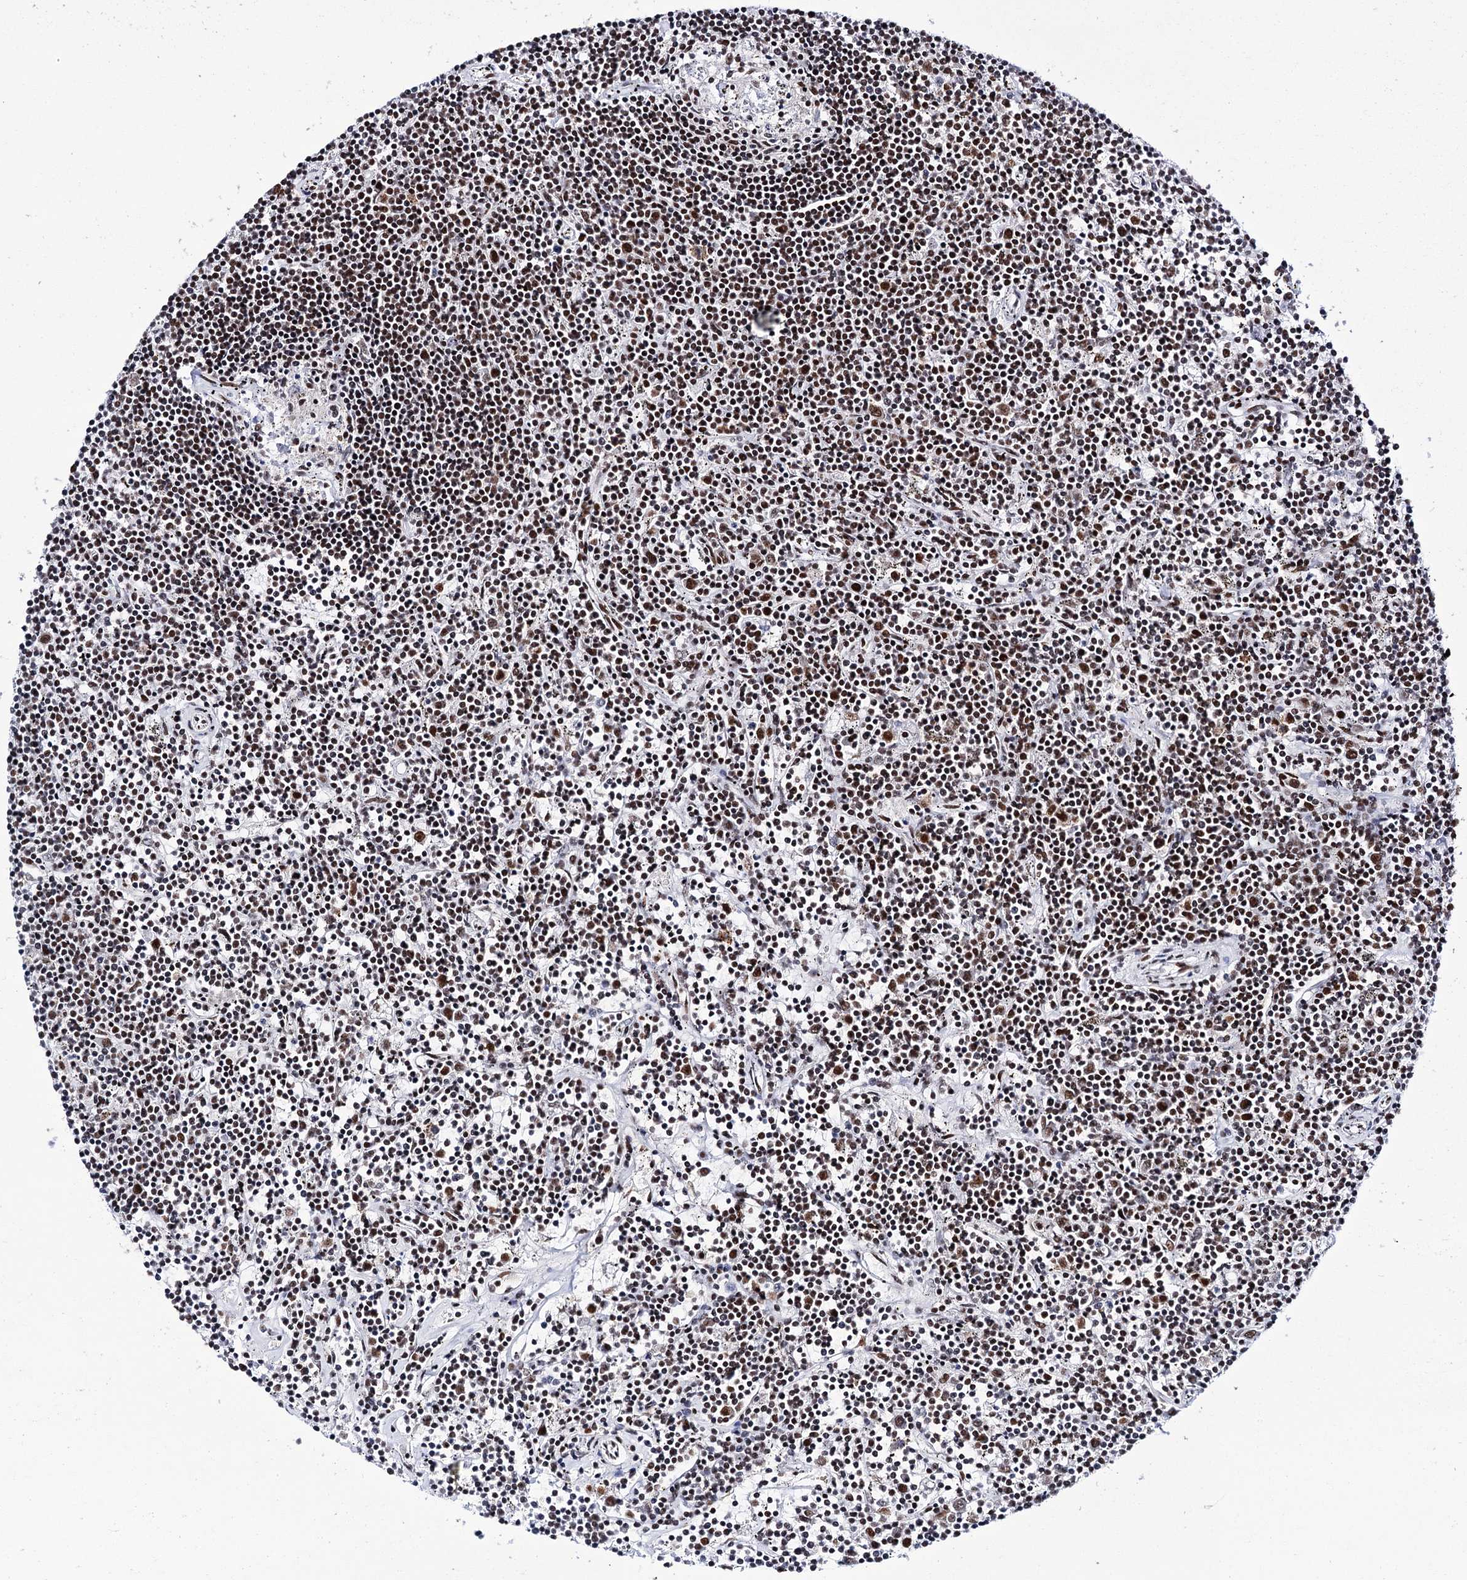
{"staining": {"intensity": "moderate", "quantity": ">75%", "location": "nuclear"}, "tissue": "lymphoma", "cell_type": "Tumor cells", "image_type": "cancer", "snomed": [{"axis": "morphology", "description": "Malignant lymphoma, non-Hodgkin's type, Low grade"}, {"axis": "topography", "description": "Spleen"}], "caption": "Immunohistochemical staining of human malignant lymphoma, non-Hodgkin's type (low-grade) displays moderate nuclear protein expression in approximately >75% of tumor cells.", "gene": "MATR3", "patient": {"sex": "male", "age": 76}}